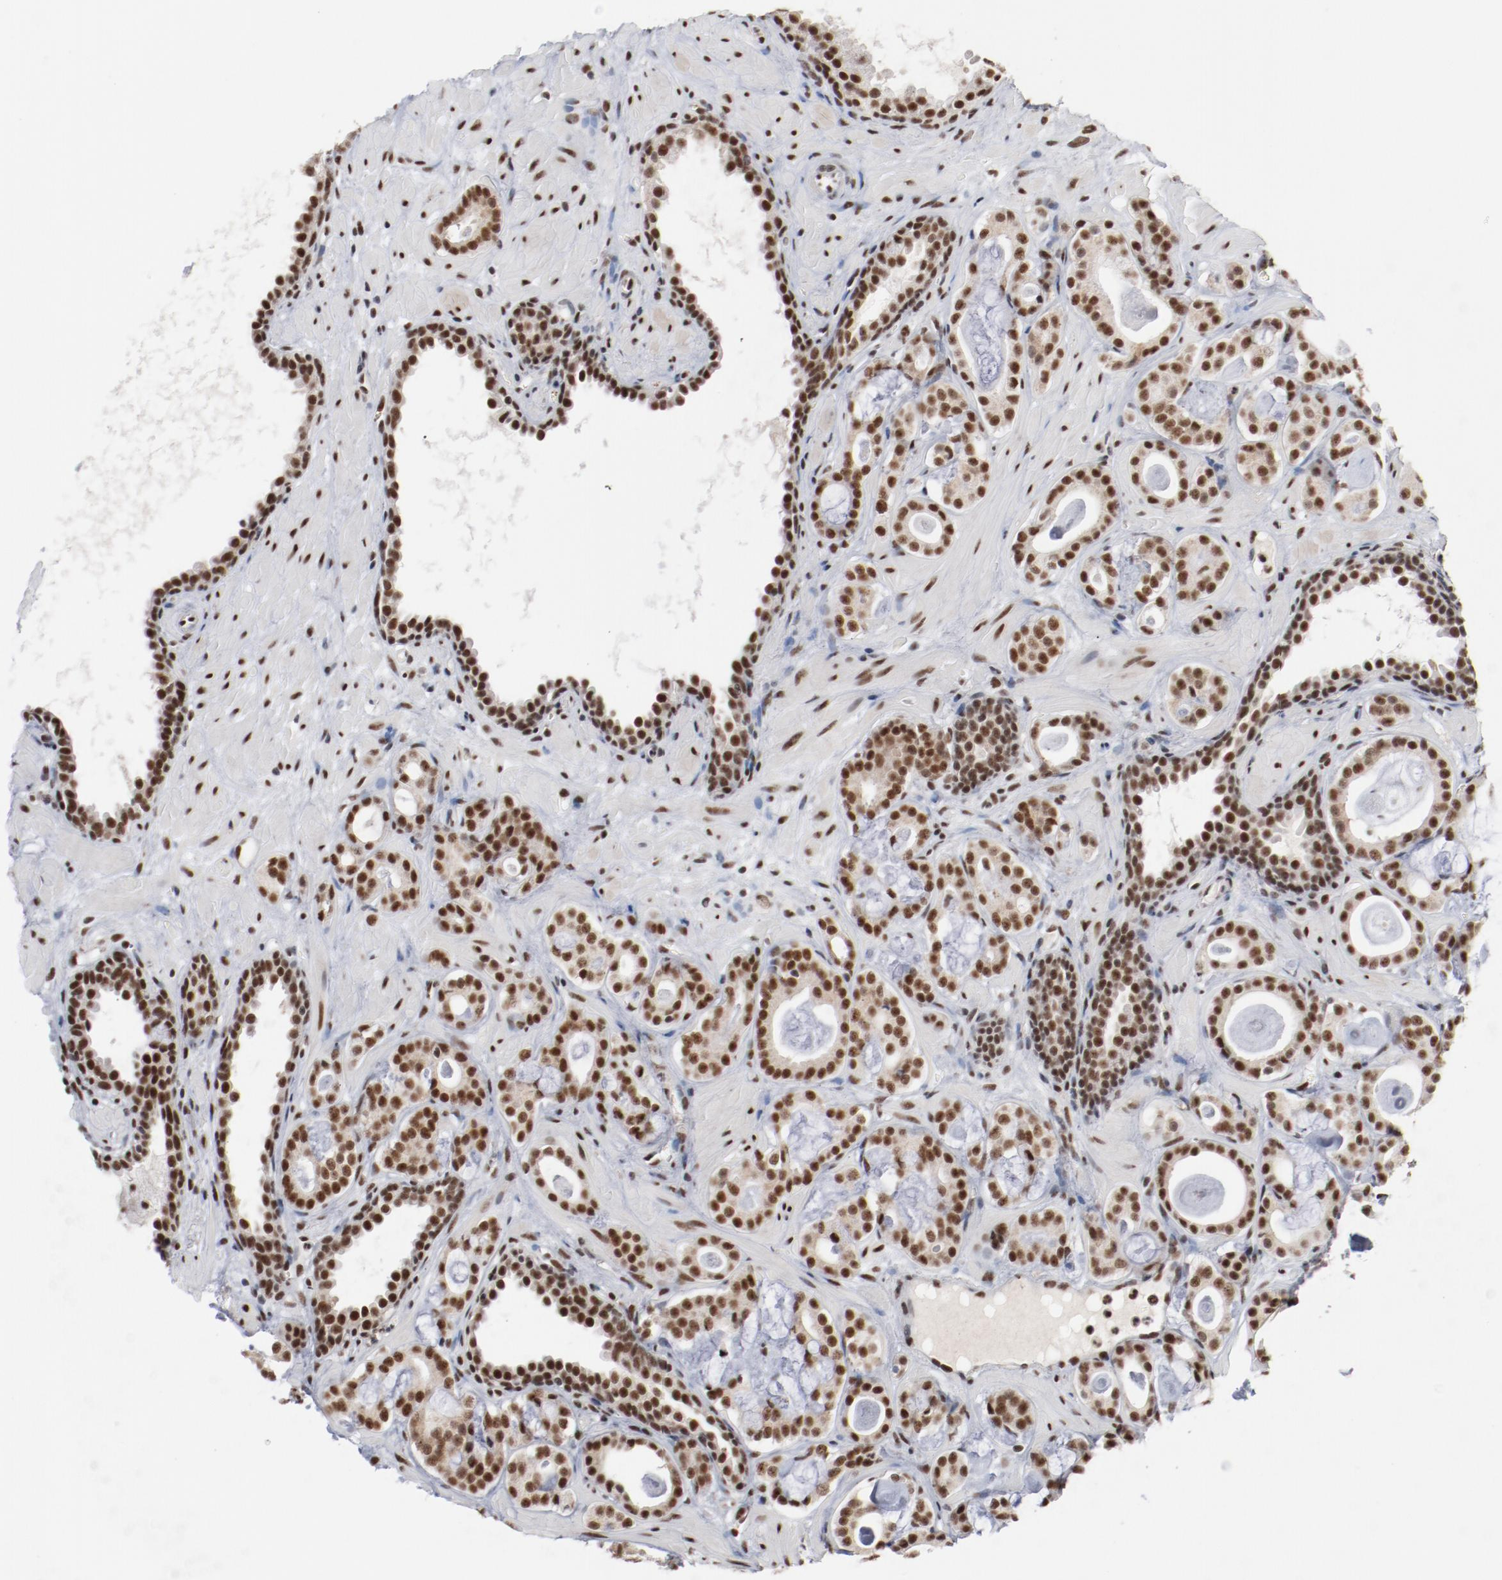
{"staining": {"intensity": "moderate", "quantity": ">75%", "location": "cytoplasmic/membranous,nuclear"}, "tissue": "prostate cancer", "cell_type": "Tumor cells", "image_type": "cancer", "snomed": [{"axis": "morphology", "description": "Adenocarcinoma, Low grade"}, {"axis": "topography", "description": "Prostate"}], "caption": "Protein expression analysis of human prostate cancer (low-grade adenocarcinoma) reveals moderate cytoplasmic/membranous and nuclear positivity in approximately >75% of tumor cells.", "gene": "BUB3", "patient": {"sex": "male", "age": 57}}